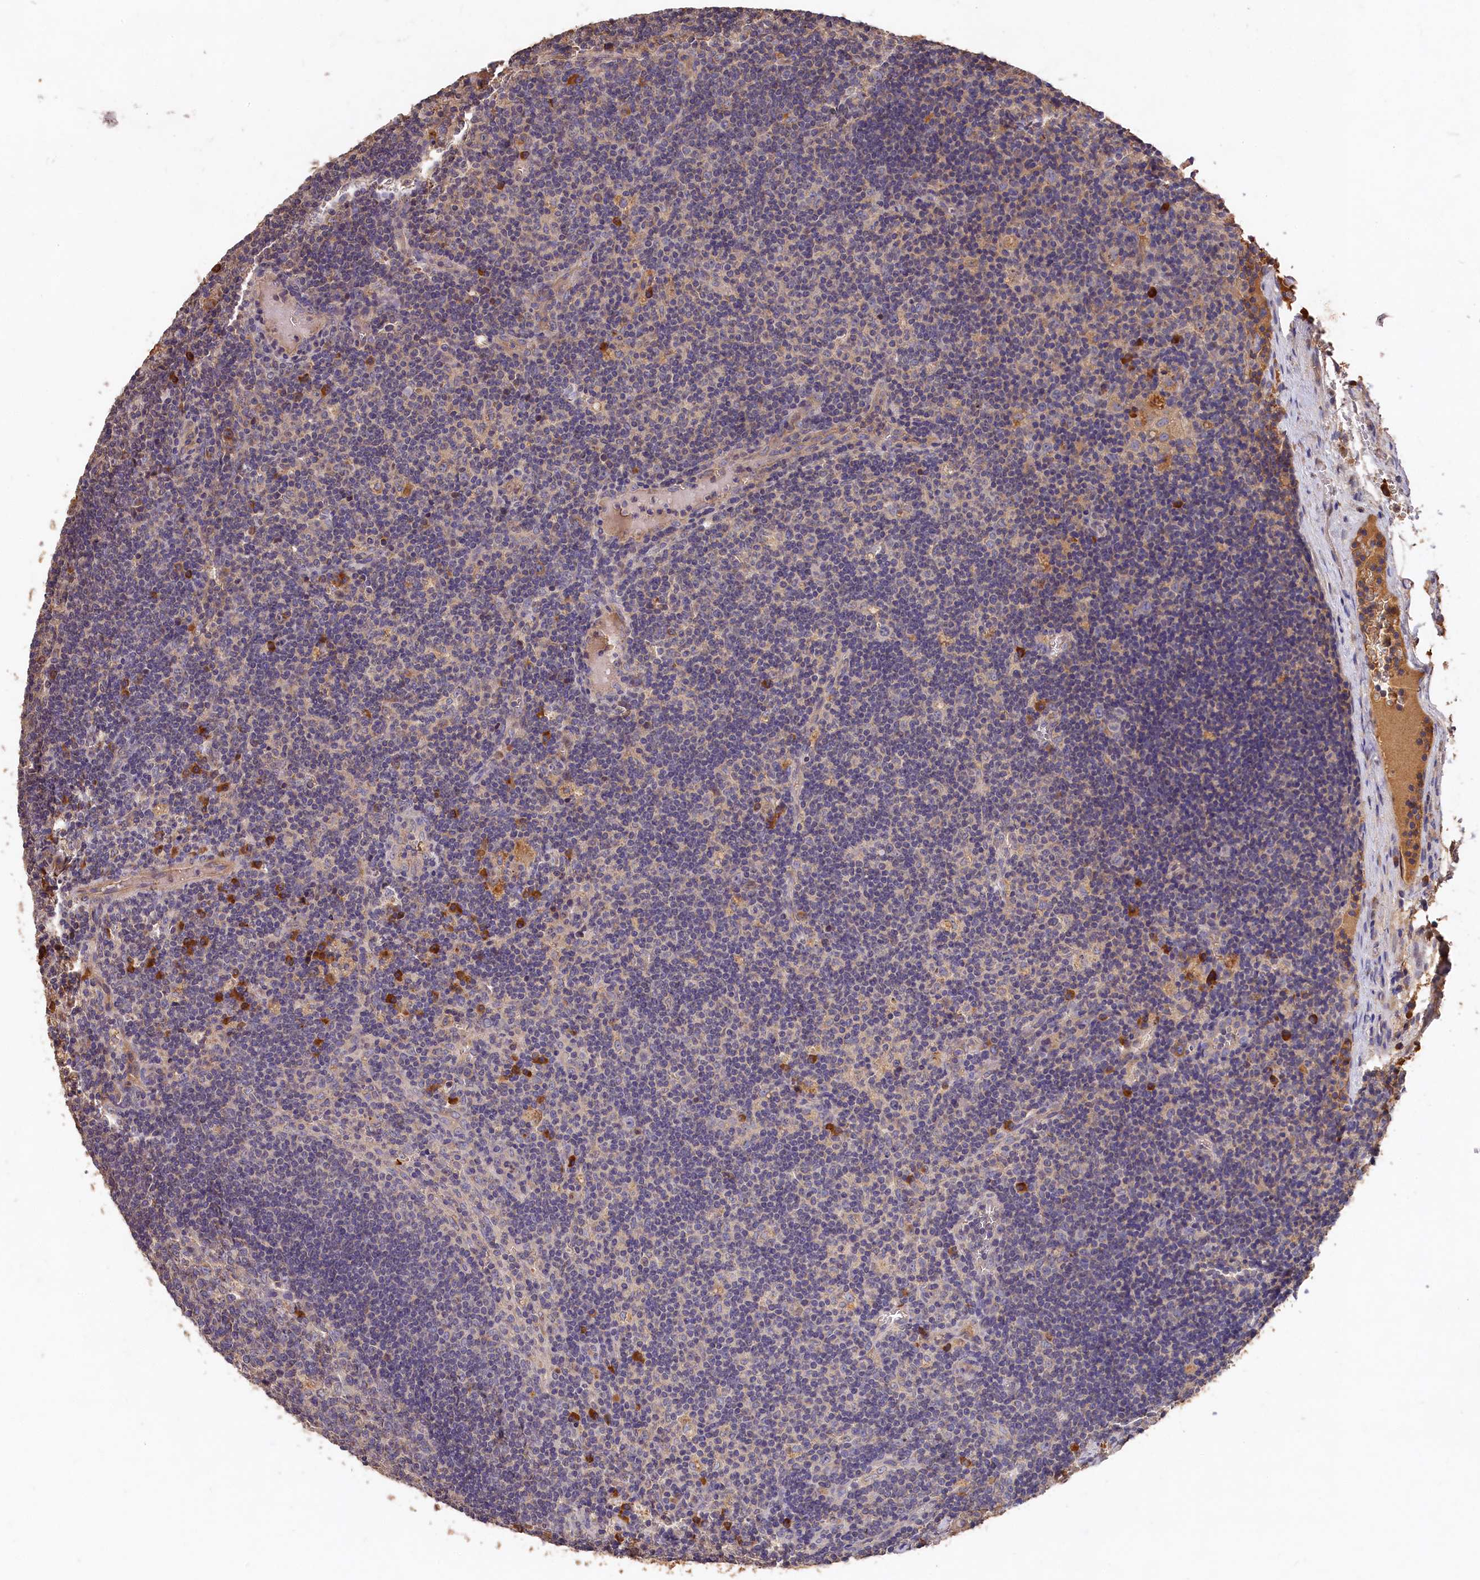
{"staining": {"intensity": "negative", "quantity": "none", "location": "none"}, "tissue": "lymph node", "cell_type": "Germinal center cells", "image_type": "normal", "snomed": [{"axis": "morphology", "description": "Normal tissue, NOS"}, {"axis": "topography", "description": "Lymph node"}], "caption": "Immunohistochemistry (IHC) histopathology image of normal lymph node: human lymph node stained with DAB displays no significant protein staining in germinal center cells. (Immunohistochemistry, brightfield microscopy, high magnification).", "gene": "DHRS11", "patient": {"sex": "male", "age": 58}}